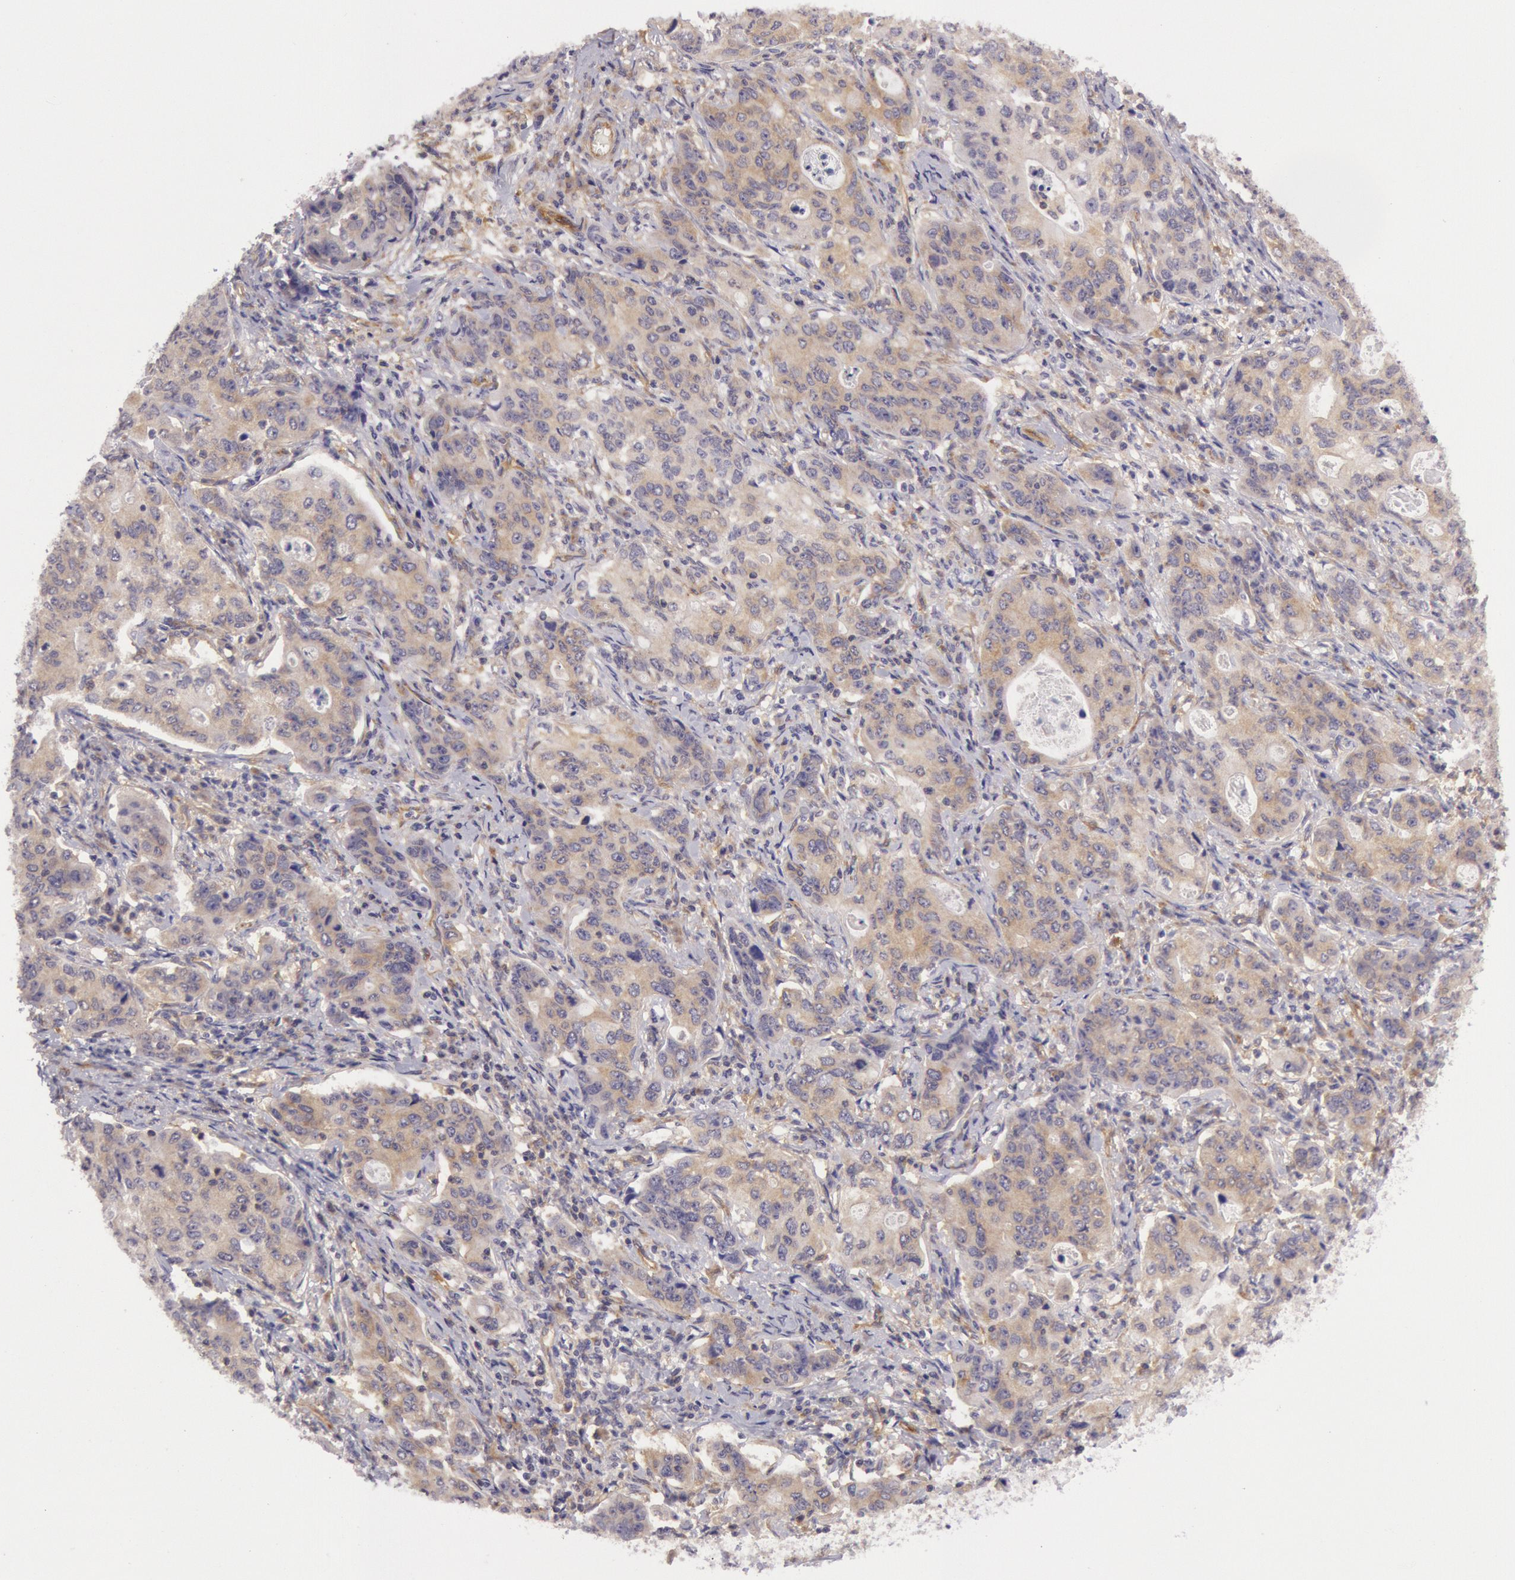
{"staining": {"intensity": "weak", "quantity": ">75%", "location": "cytoplasmic/membranous"}, "tissue": "stomach cancer", "cell_type": "Tumor cells", "image_type": "cancer", "snomed": [{"axis": "morphology", "description": "Adenocarcinoma, NOS"}, {"axis": "topography", "description": "Esophagus"}, {"axis": "topography", "description": "Stomach"}], "caption": "This is an image of IHC staining of adenocarcinoma (stomach), which shows weak positivity in the cytoplasmic/membranous of tumor cells.", "gene": "CHUK", "patient": {"sex": "male", "age": 74}}